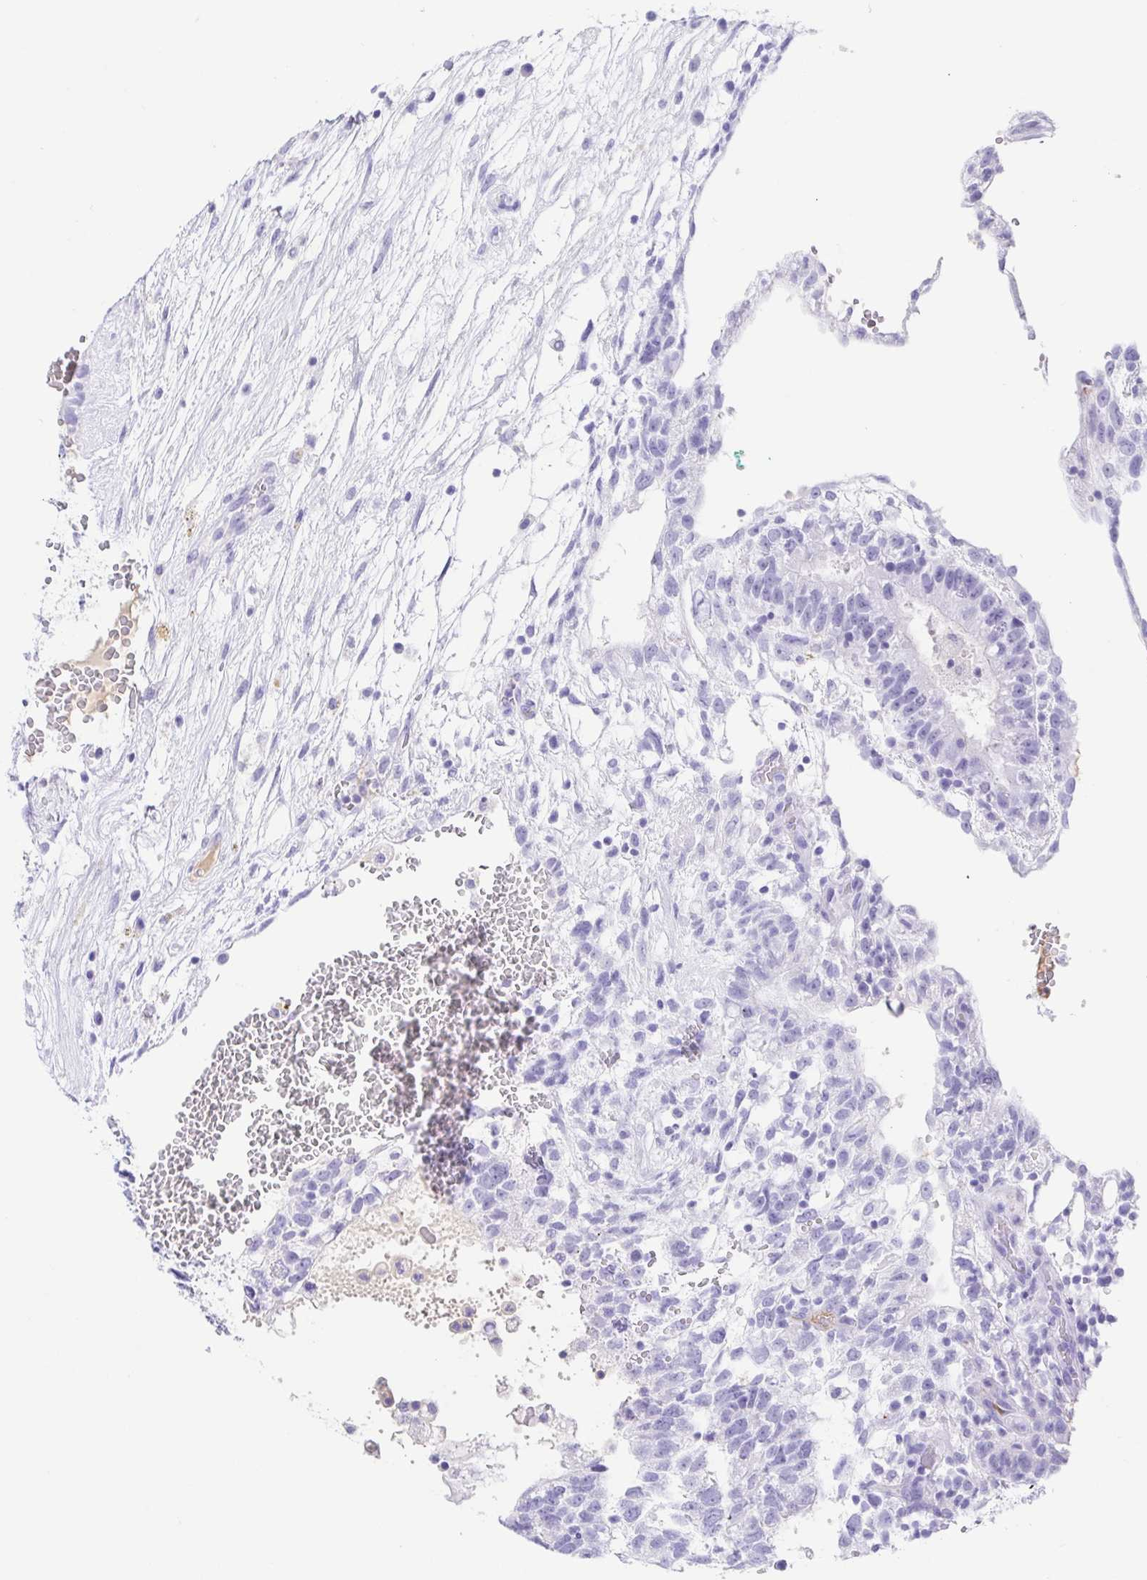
{"staining": {"intensity": "negative", "quantity": "none", "location": "none"}, "tissue": "testis cancer", "cell_type": "Tumor cells", "image_type": "cancer", "snomed": [{"axis": "morphology", "description": "Normal tissue, NOS"}, {"axis": "morphology", "description": "Carcinoma, Embryonal, NOS"}, {"axis": "topography", "description": "Testis"}], "caption": "The photomicrograph shows no significant staining in tumor cells of embryonal carcinoma (testis).", "gene": "GKN1", "patient": {"sex": "male", "age": 32}}